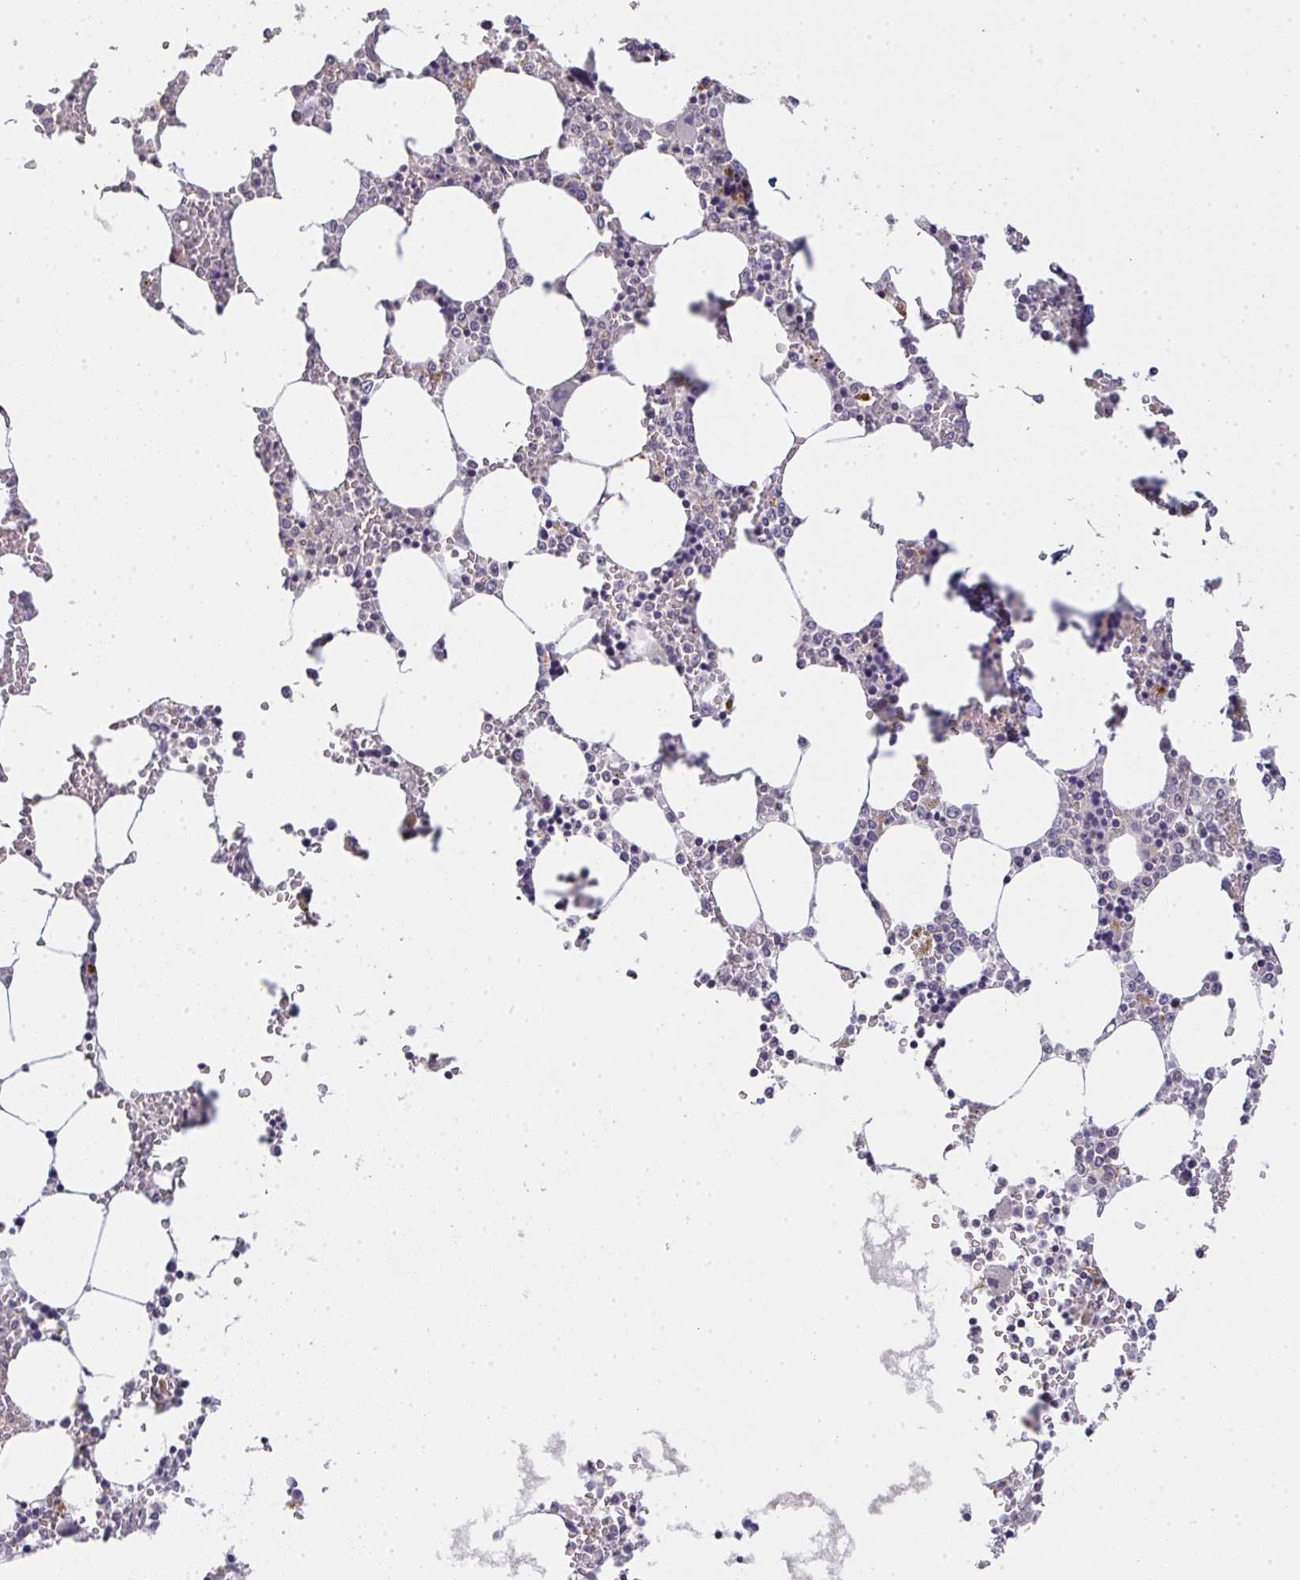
{"staining": {"intensity": "negative", "quantity": "none", "location": "none"}, "tissue": "bone marrow", "cell_type": "Hematopoietic cells", "image_type": "normal", "snomed": [{"axis": "morphology", "description": "Normal tissue, NOS"}, {"axis": "topography", "description": "Bone marrow"}], "caption": "This is a histopathology image of immunohistochemistry staining of benign bone marrow, which shows no staining in hematopoietic cells. (DAB immunohistochemistry visualized using brightfield microscopy, high magnification).", "gene": "TMEM219", "patient": {"sex": "male", "age": 64}}